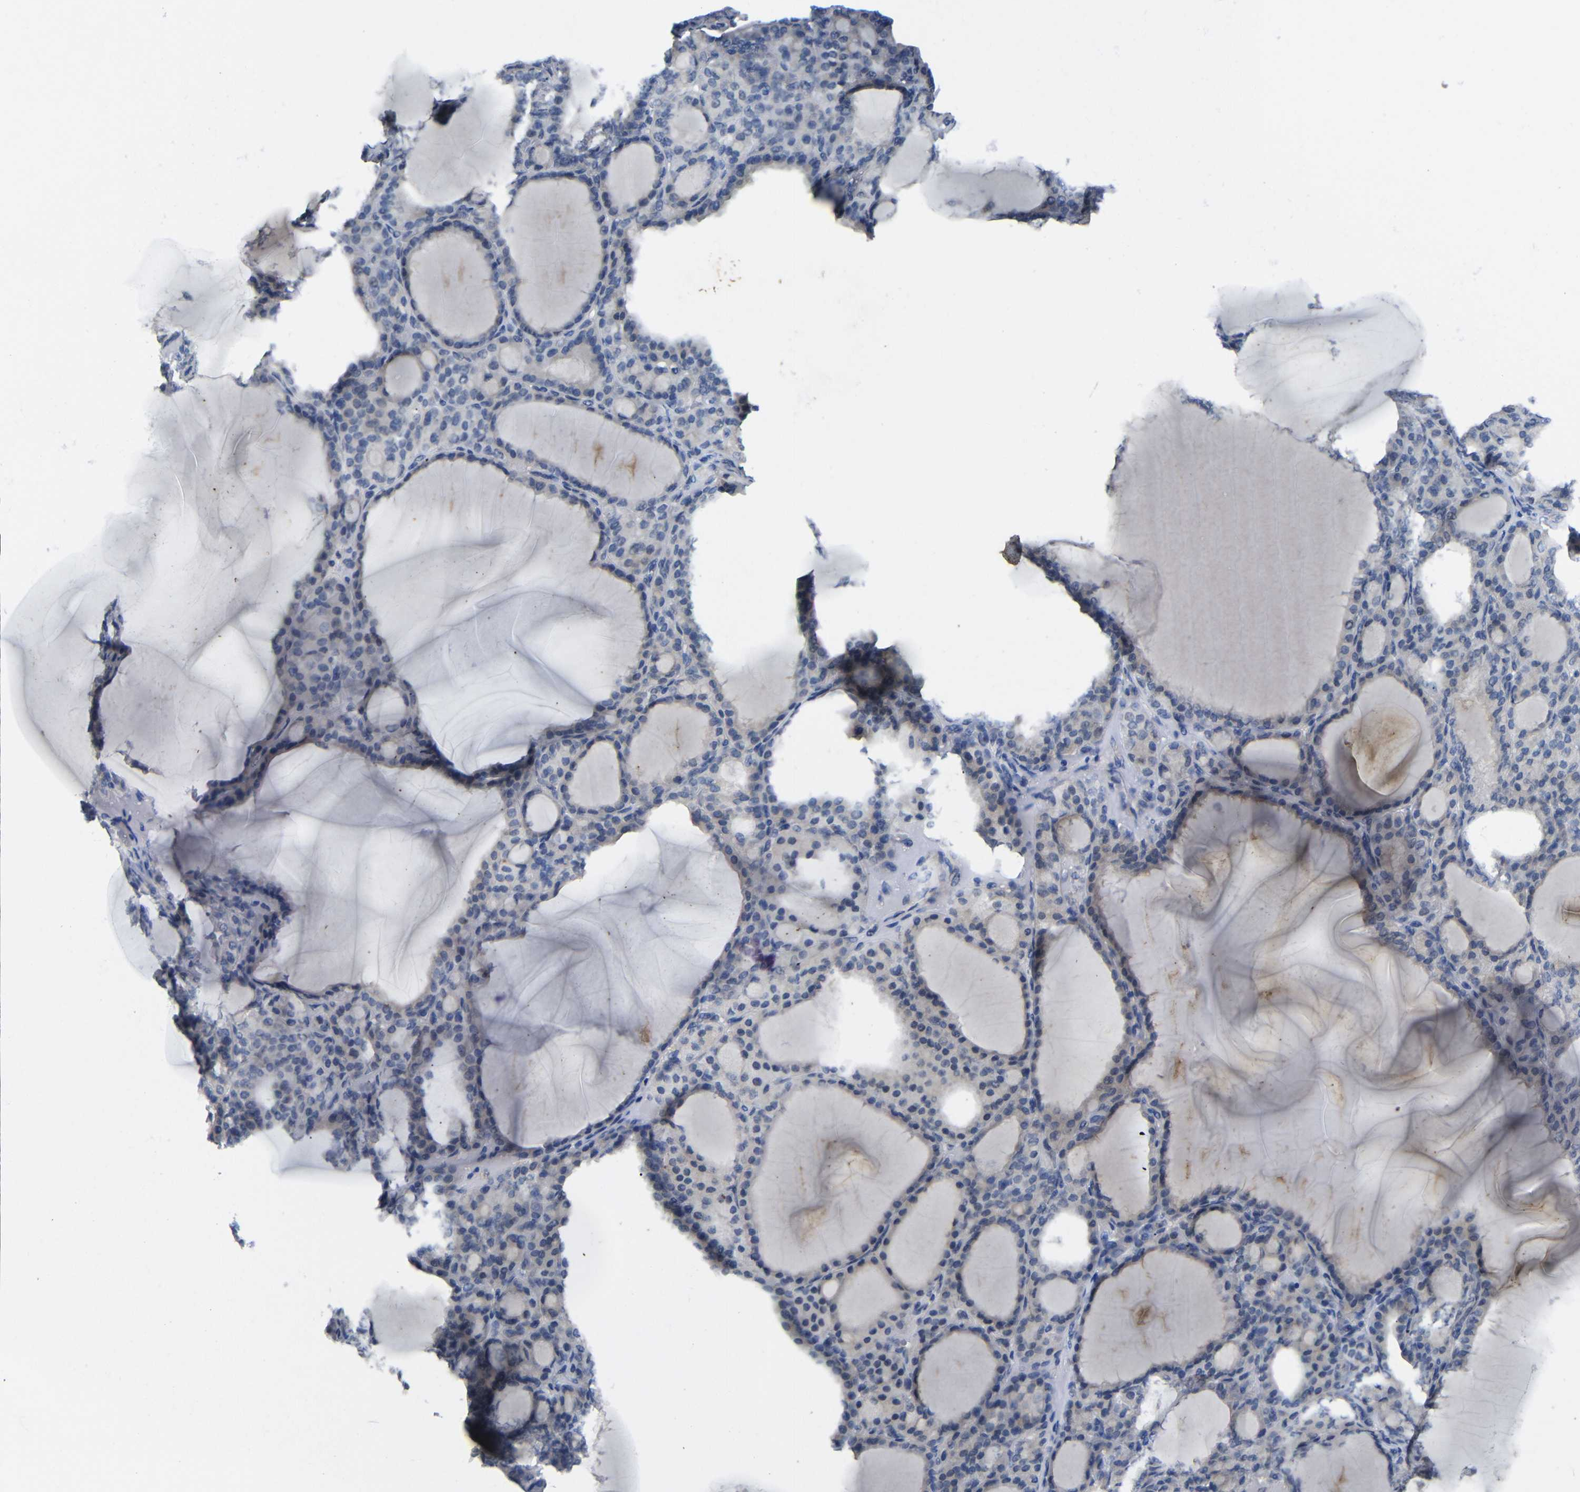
{"staining": {"intensity": "negative", "quantity": "none", "location": "none"}, "tissue": "thyroid gland", "cell_type": "Glandular cells", "image_type": "normal", "snomed": [{"axis": "morphology", "description": "Normal tissue, NOS"}, {"axis": "topography", "description": "Thyroid gland"}], "caption": "A photomicrograph of thyroid gland stained for a protein shows no brown staining in glandular cells.", "gene": "HNF1A", "patient": {"sex": "female", "age": 28}}